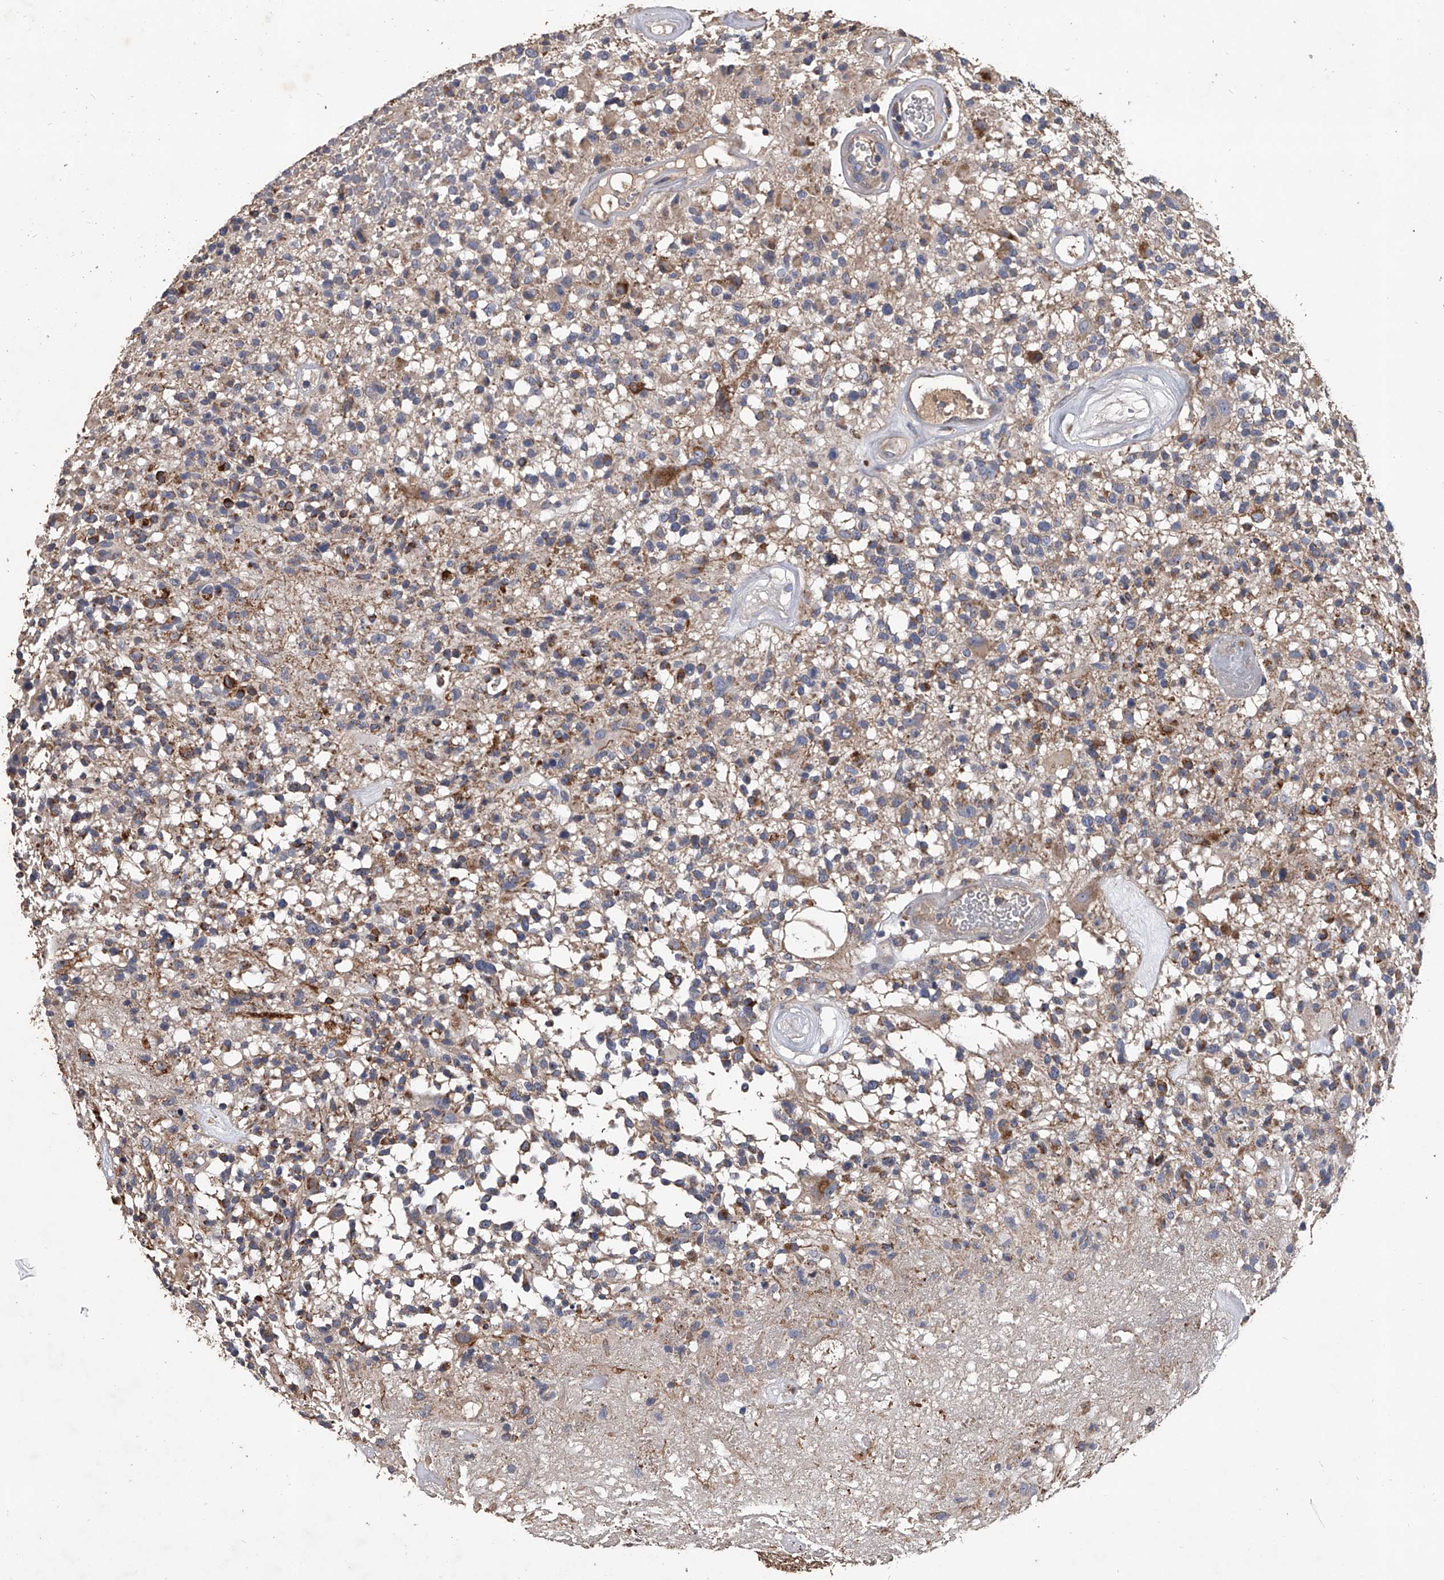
{"staining": {"intensity": "moderate", "quantity": "<25%", "location": "cytoplasmic/membranous"}, "tissue": "glioma", "cell_type": "Tumor cells", "image_type": "cancer", "snomed": [{"axis": "morphology", "description": "Glioma, malignant, High grade"}, {"axis": "morphology", "description": "Glioblastoma, NOS"}, {"axis": "topography", "description": "Brain"}], "caption": "Protein staining of glioblastoma tissue shows moderate cytoplasmic/membranous positivity in approximately <25% of tumor cells.", "gene": "NRP1", "patient": {"sex": "male", "age": 60}}